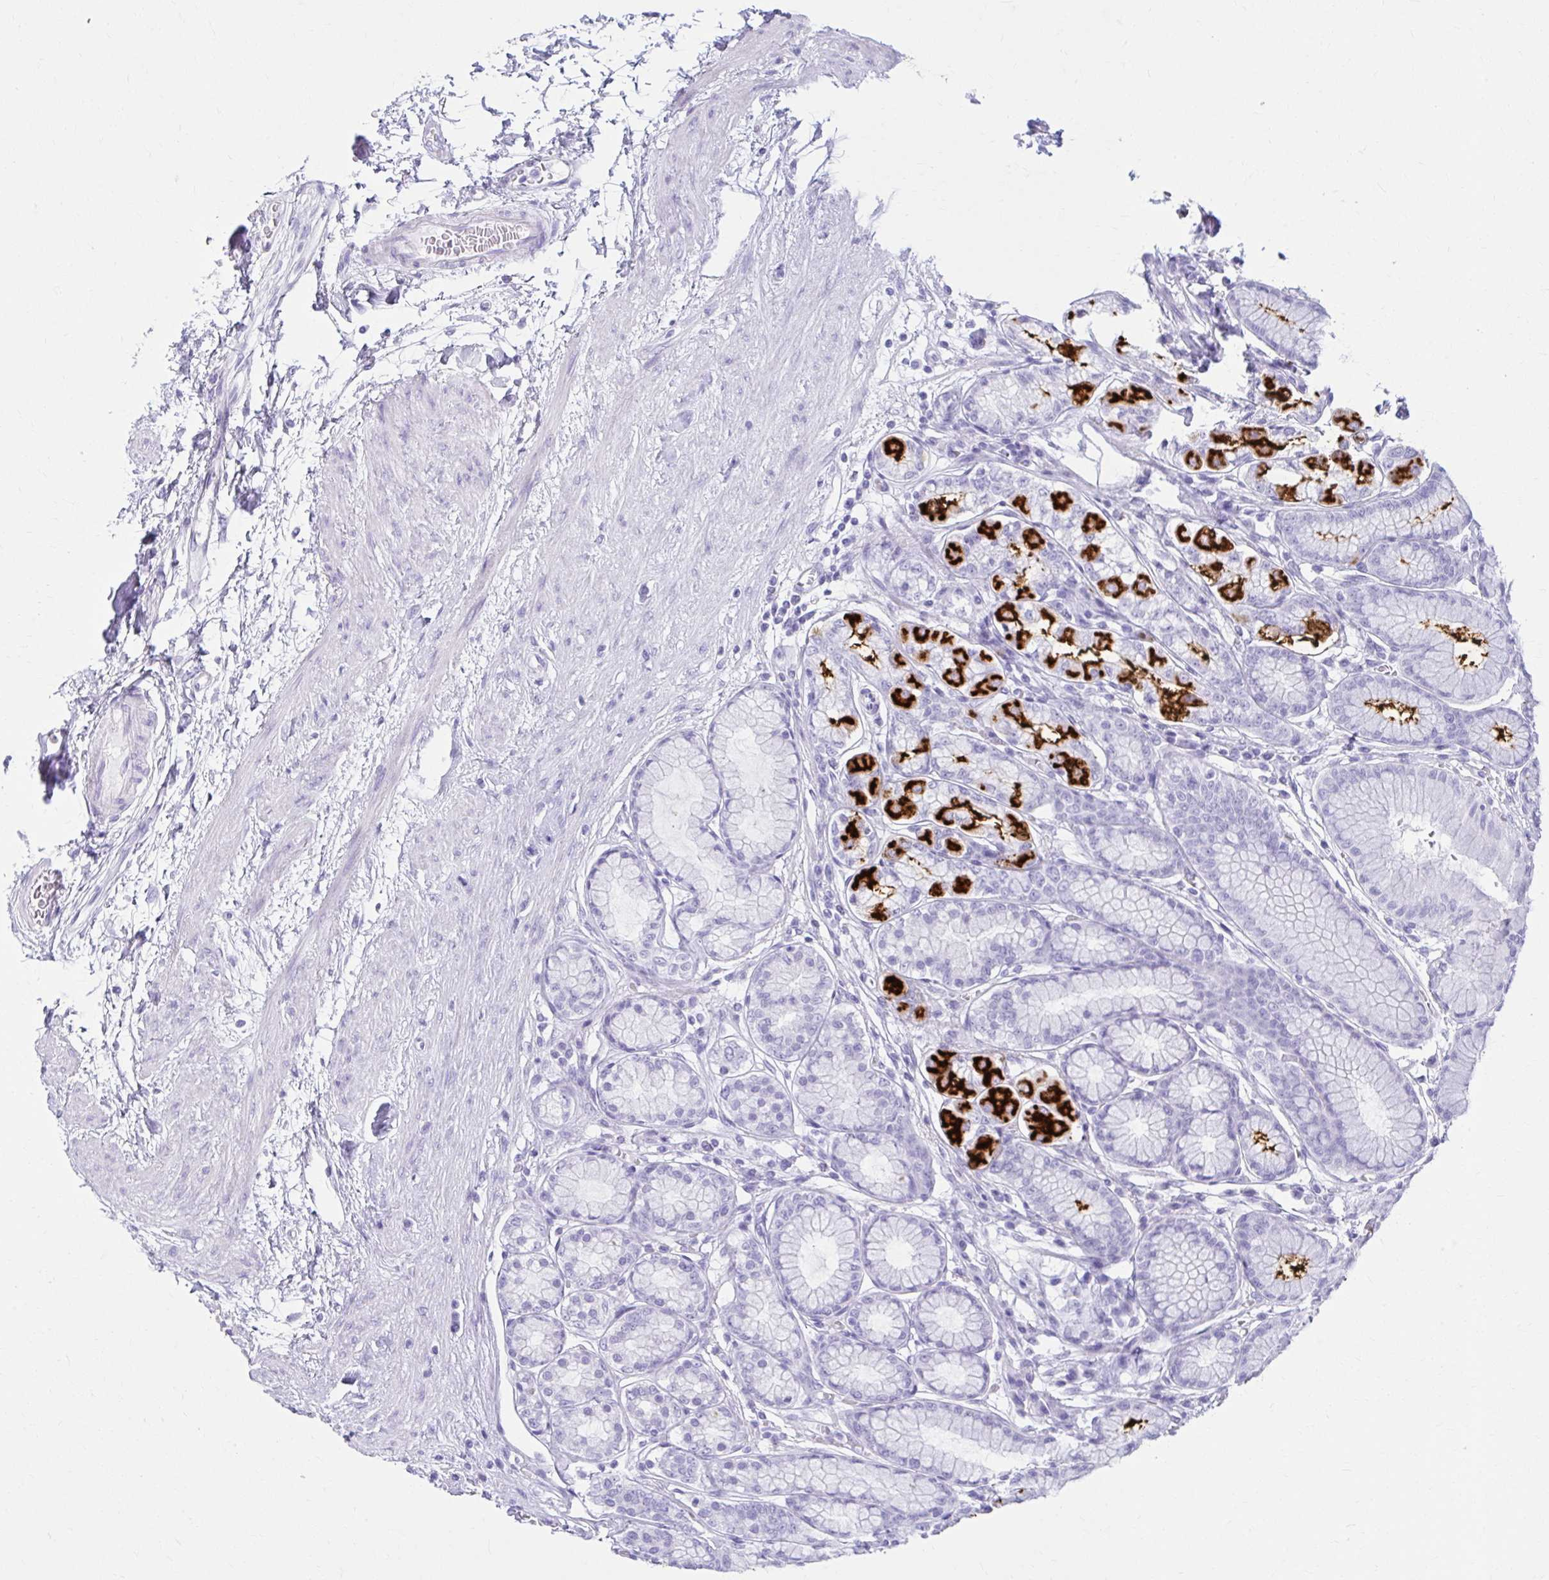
{"staining": {"intensity": "strong", "quantity": "25%-75%", "location": "cytoplasmic/membranous"}, "tissue": "stomach", "cell_type": "Glandular cells", "image_type": "normal", "snomed": [{"axis": "morphology", "description": "Normal tissue, NOS"}, {"axis": "topography", "description": "Stomach"}, {"axis": "topography", "description": "Stomach, lower"}], "caption": "A histopathology image of stomach stained for a protein shows strong cytoplasmic/membranous brown staining in glandular cells.", "gene": "ATP4B", "patient": {"sex": "male", "age": 76}}